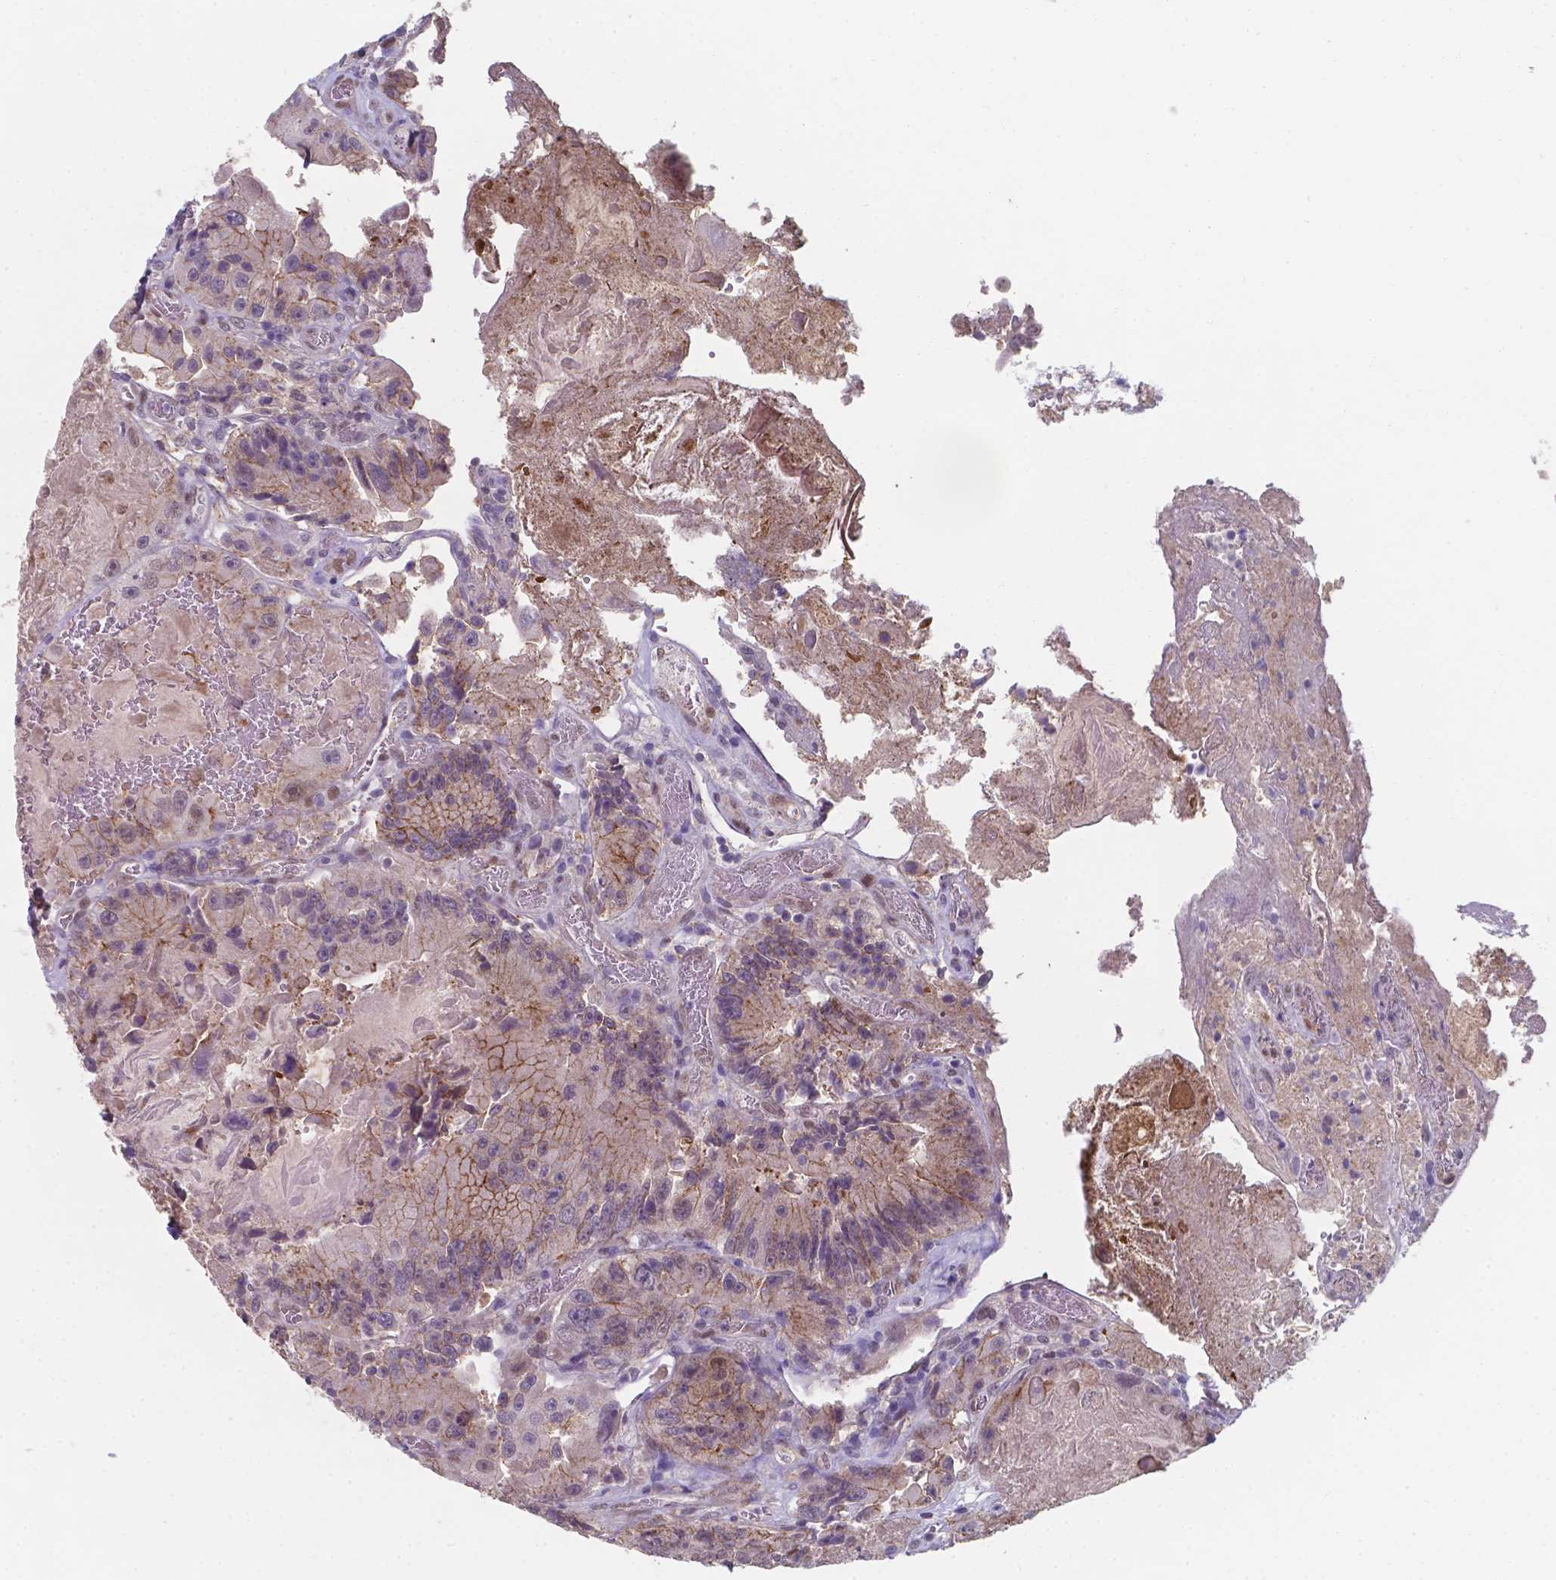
{"staining": {"intensity": "moderate", "quantity": "<25%", "location": "cytoplasmic/membranous"}, "tissue": "colorectal cancer", "cell_type": "Tumor cells", "image_type": "cancer", "snomed": [{"axis": "morphology", "description": "Adenocarcinoma, NOS"}, {"axis": "topography", "description": "Colon"}], "caption": "Immunohistochemistry (IHC) photomicrograph of neoplastic tissue: human colorectal adenocarcinoma stained using immunohistochemistry displays low levels of moderate protein expression localized specifically in the cytoplasmic/membranous of tumor cells, appearing as a cytoplasmic/membranous brown color.", "gene": "UBE2E2", "patient": {"sex": "female", "age": 86}}